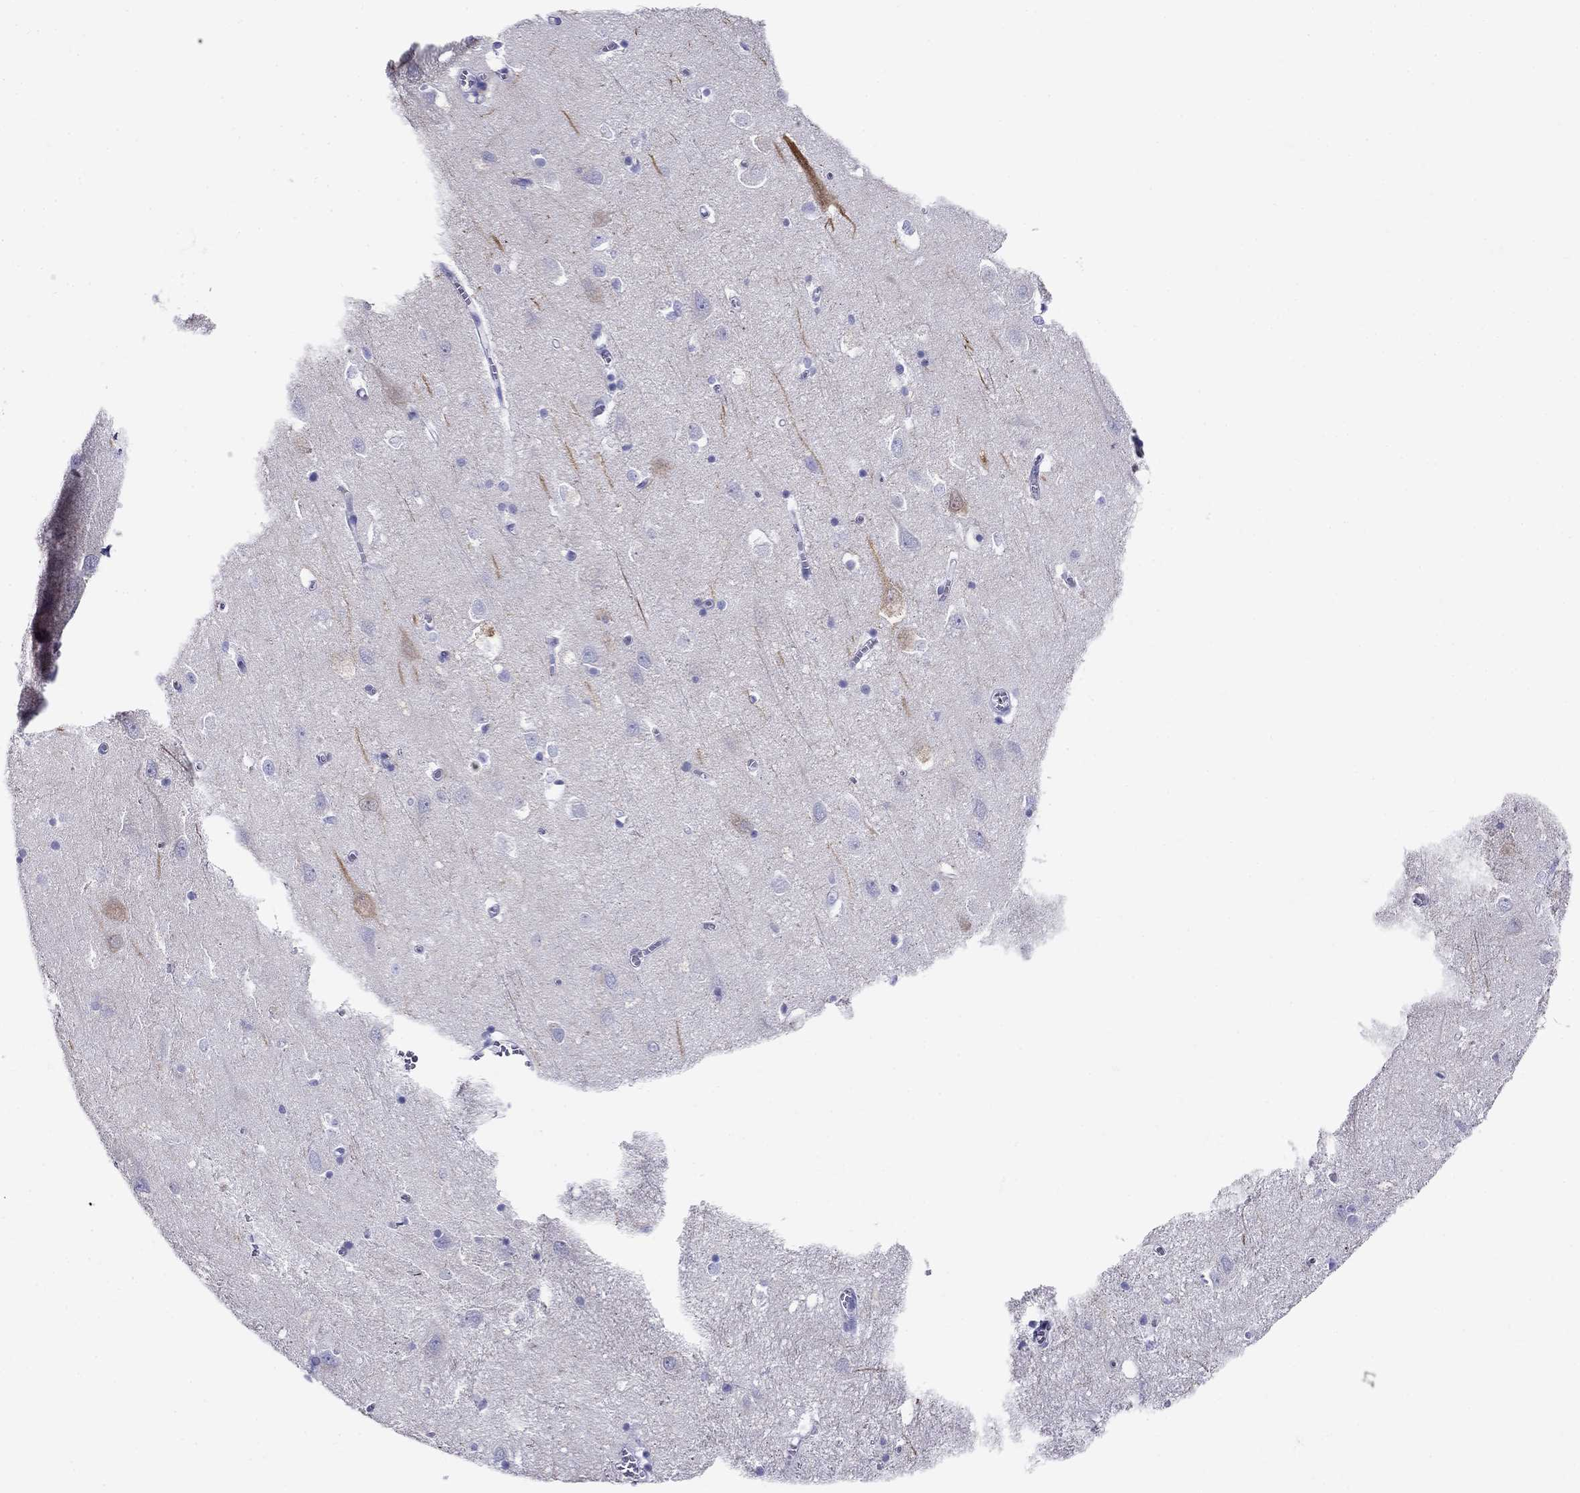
{"staining": {"intensity": "negative", "quantity": "none", "location": "none"}, "tissue": "cerebral cortex", "cell_type": "Endothelial cells", "image_type": "normal", "snomed": [{"axis": "morphology", "description": "Normal tissue, NOS"}, {"axis": "topography", "description": "Cerebral cortex"}], "caption": "IHC photomicrograph of unremarkable cerebral cortex stained for a protein (brown), which reveals no expression in endothelial cells.", "gene": "MC5R", "patient": {"sex": "male", "age": 70}}